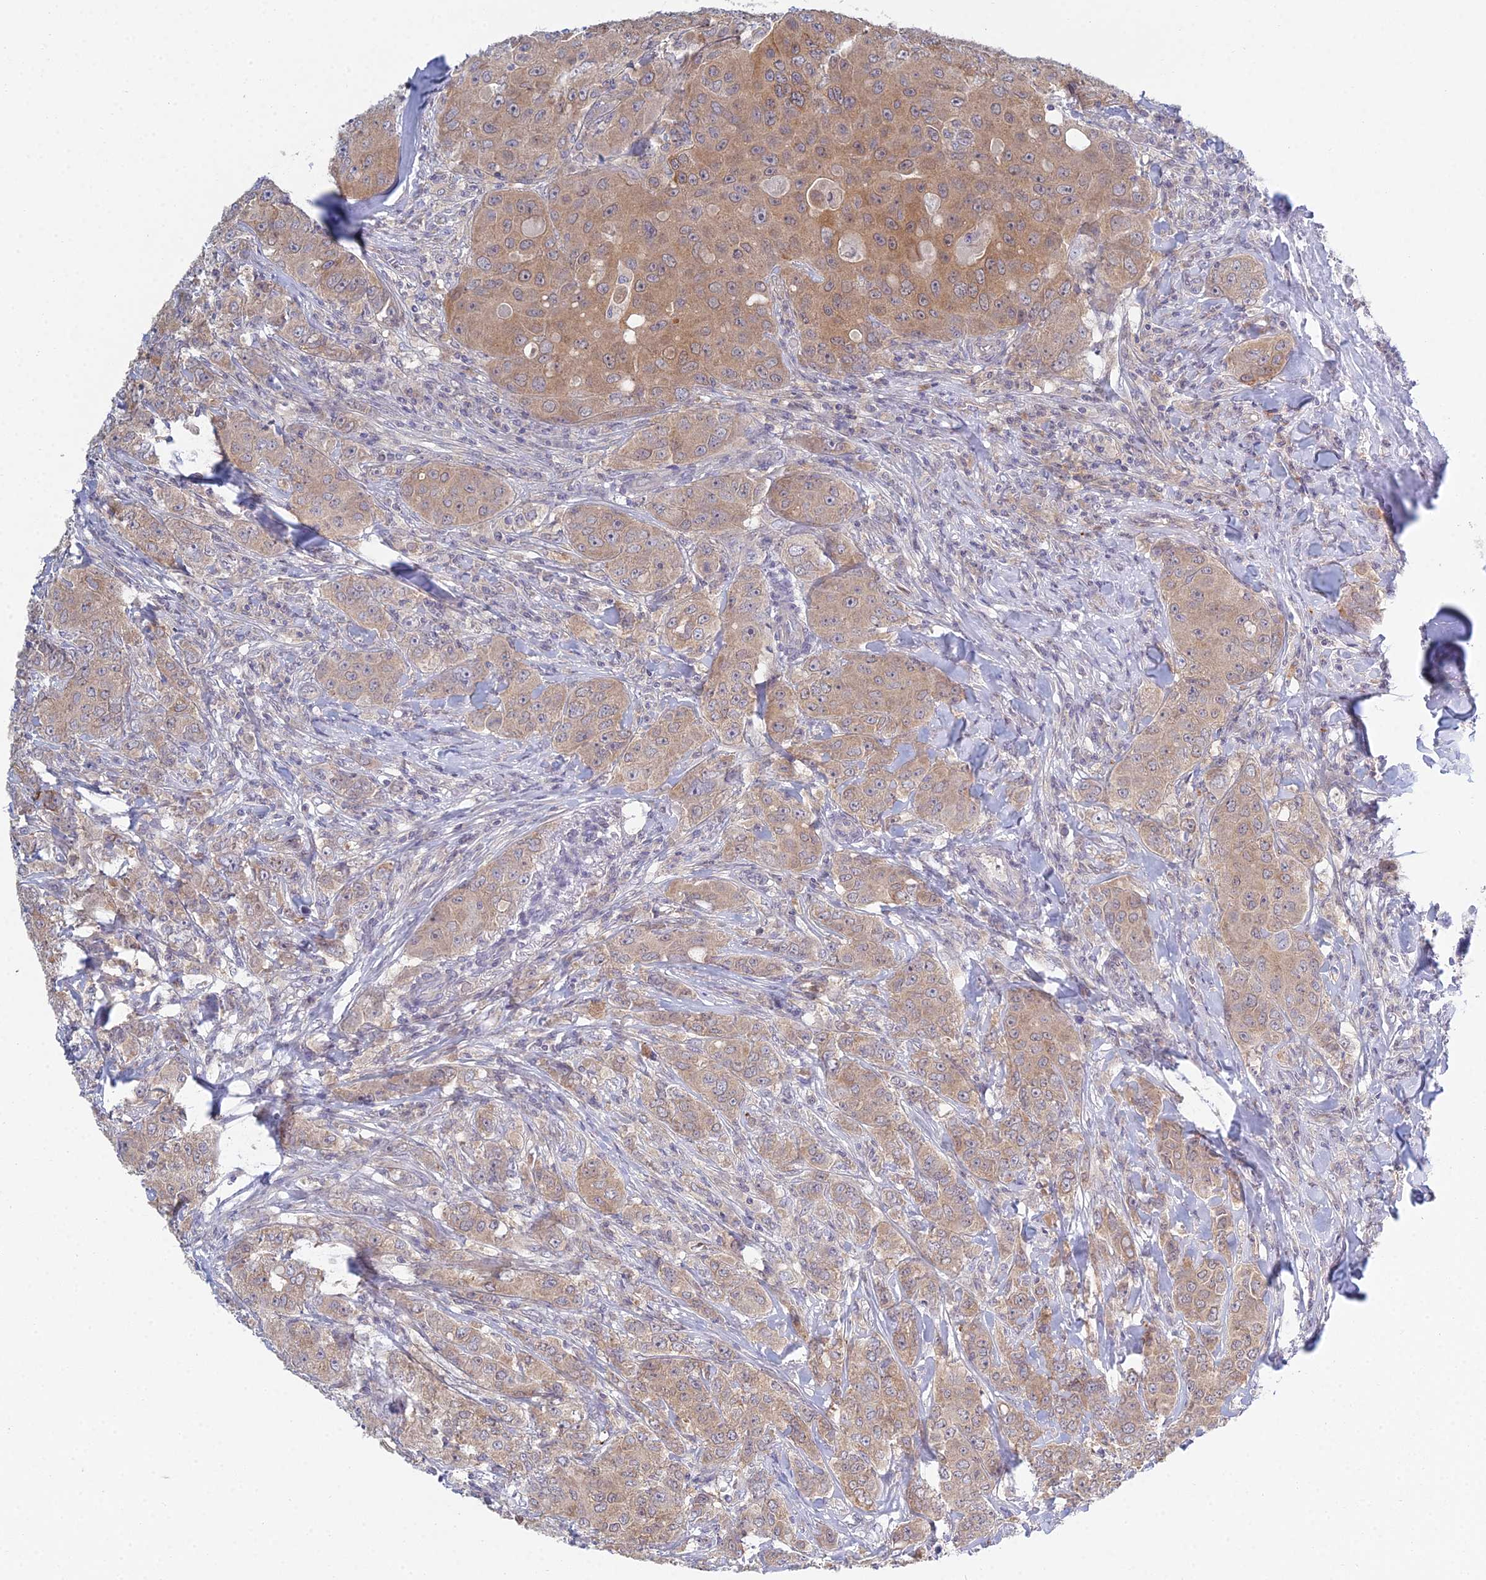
{"staining": {"intensity": "weak", "quantity": "25%-75%", "location": "cytoplasmic/membranous"}, "tissue": "breast cancer", "cell_type": "Tumor cells", "image_type": "cancer", "snomed": [{"axis": "morphology", "description": "Duct carcinoma"}, {"axis": "topography", "description": "Breast"}], "caption": "Immunohistochemical staining of intraductal carcinoma (breast) exhibits low levels of weak cytoplasmic/membranous expression in about 25%-75% of tumor cells.", "gene": "METTL26", "patient": {"sex": "female", "age": 43}}